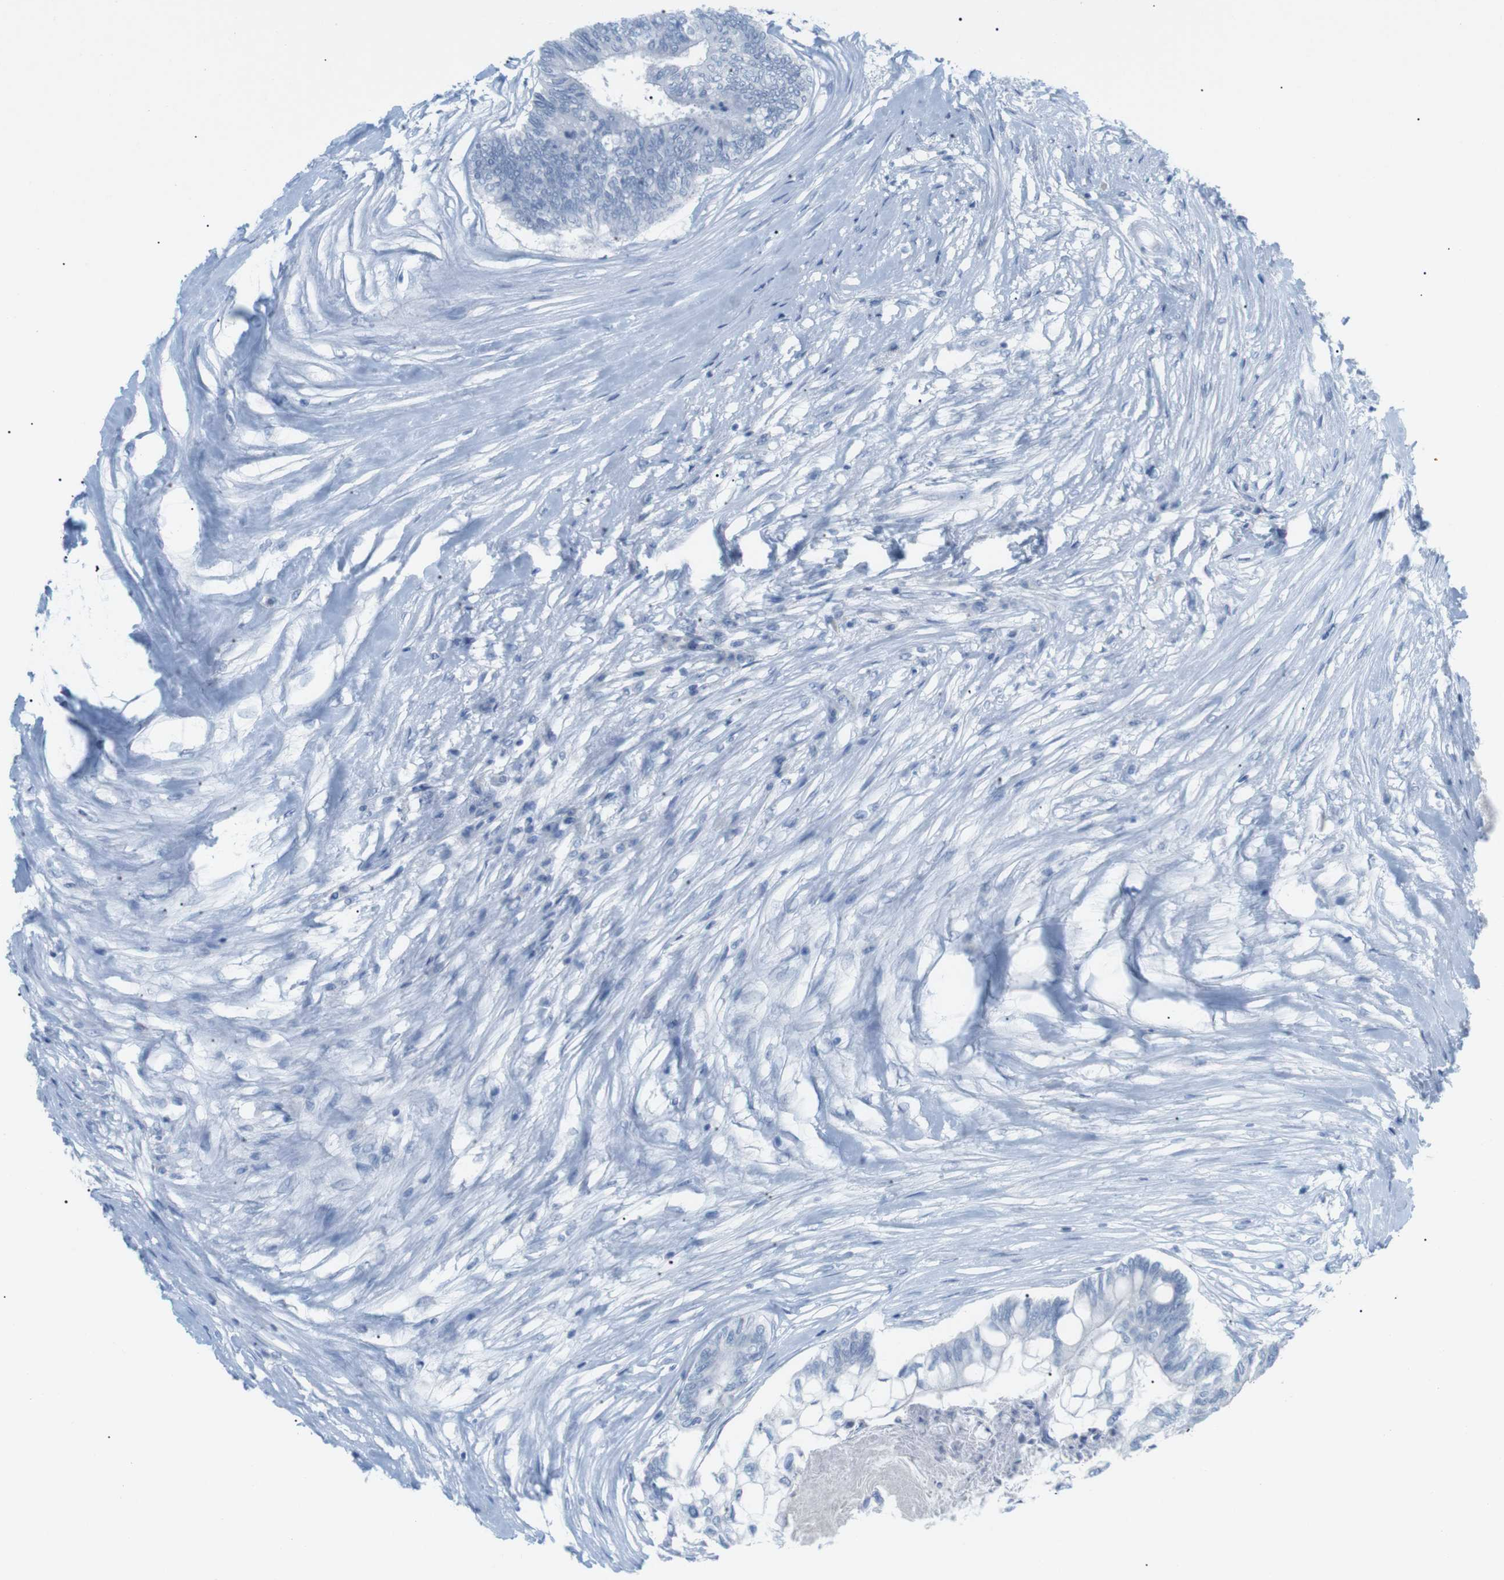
{"staining": {"intensity": "negative", "quantity": "none", "location": "none"}, "tissue": "colorectal cancer", "cell_type": "Tumor cells", "image_type": "cancer", "snomed": [{"axis": "morphology", "description": "Adenocarcinoma, NOS"}, {"axis": "topography", "description": "Rectum"}], "caption": "Colorectal cancer (adenocarcinoma) stained for a protein using immunohistochemistry shows no staining tumor cells.", "gene": "HBG2", "patient": {"sex": "male", "age": 63}}